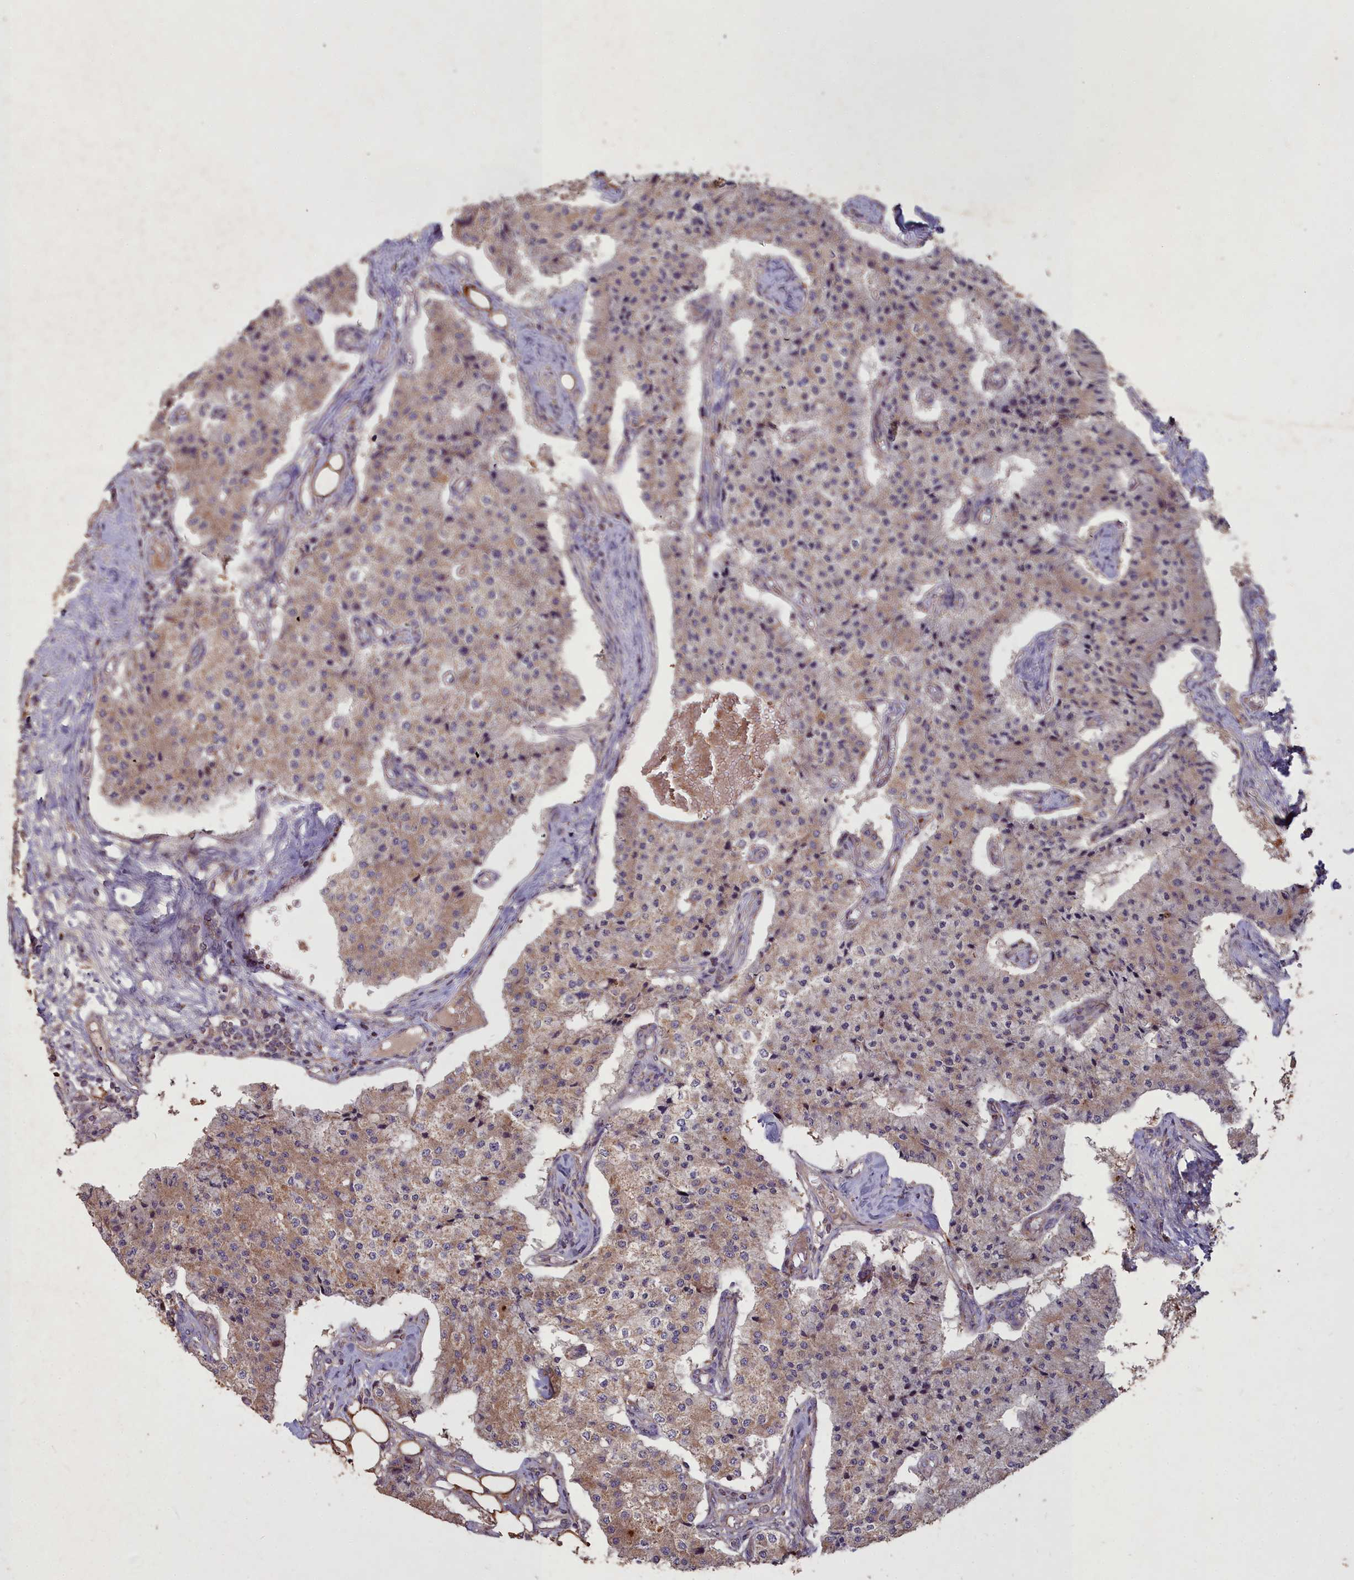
{"staining": {"intensity": "moderate", "quantity": ">75%", "location": "cytoplasmic/membranous"}, "tissue": "carcinoid", "cell_type": "Tumor cells", "image_type": "cancer", "snomed": [{"axis": "morphology", "description": "Carcinoid, malignant, NOS"}, {"axis": "topography", "description": "Colon"}], "caption": "Immunohistochemistry (IHC) of human carcinoid (malignant) demonstrates medium levels of moderate cytoplasmic/membranous staining in about >75% of tumor cells.", "gene": "COX11", "patient": {"sex": "female", "age": 52}}